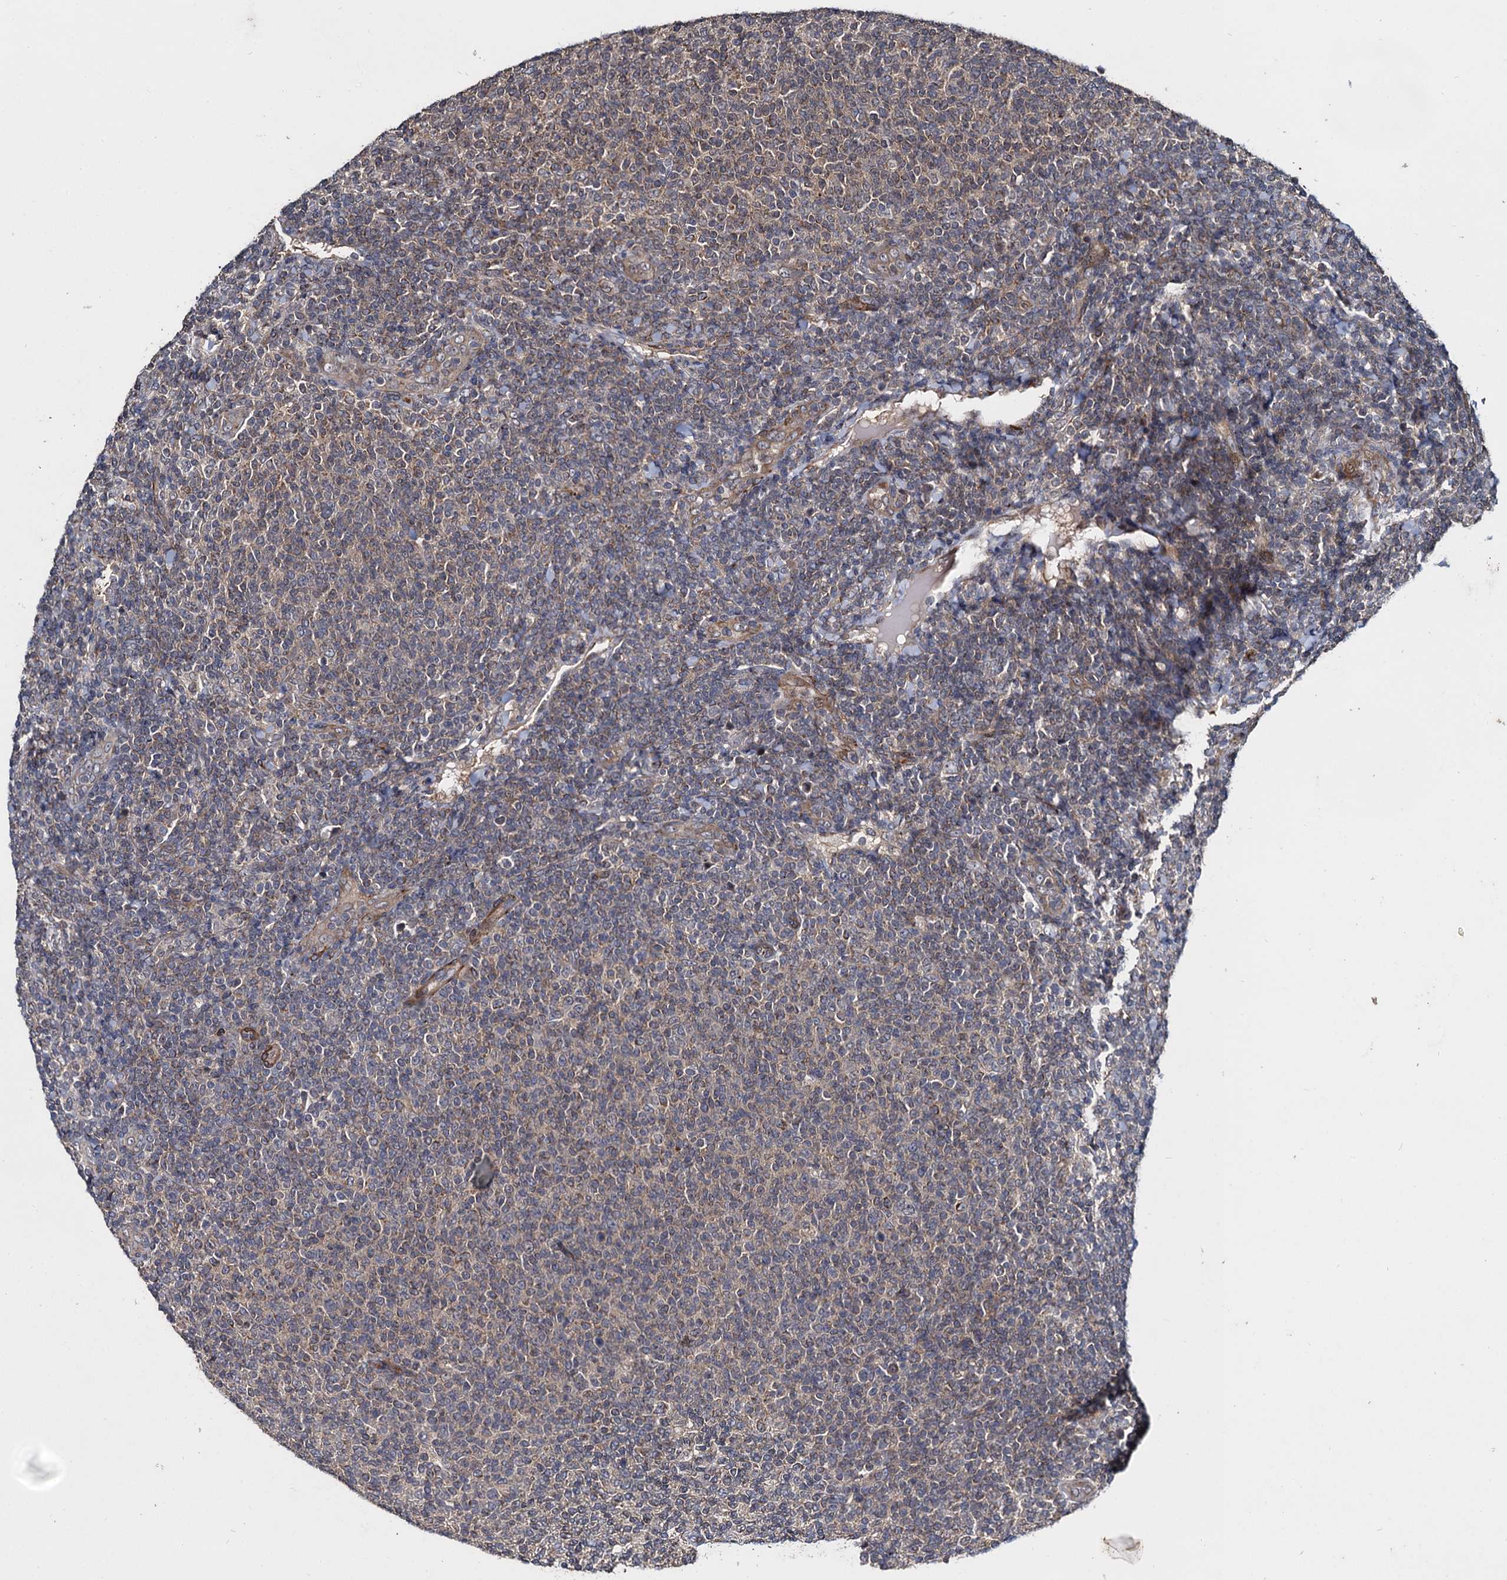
{"staining": {"intensity": "weak", "quantity": "25%-75%", "location": "cytoplasmic/membranous"}, "tissue": "lymphoma", "cell_type": "Tumor cells", "image_type": "cancer", "snomed": [{"axis": "morphology", "description": "Malignant lymphoma, non-Hodgkin's type, Low grade"}, {"axis": "topography", "description": "Lymph node"}], "caption": "Malignant lymphoma, non-Hodgkin's type (low-grade) was stained to show a protein in brown. There is low levels of weak cytoplasmic/membranous positivity in approximately 25%-75% of tumor cells. (DAB IHC, brown staining for protein, blue staining for nuclei).", "gene": "ARHGAP42", "patient": {"sex": "male", "age": 66}}